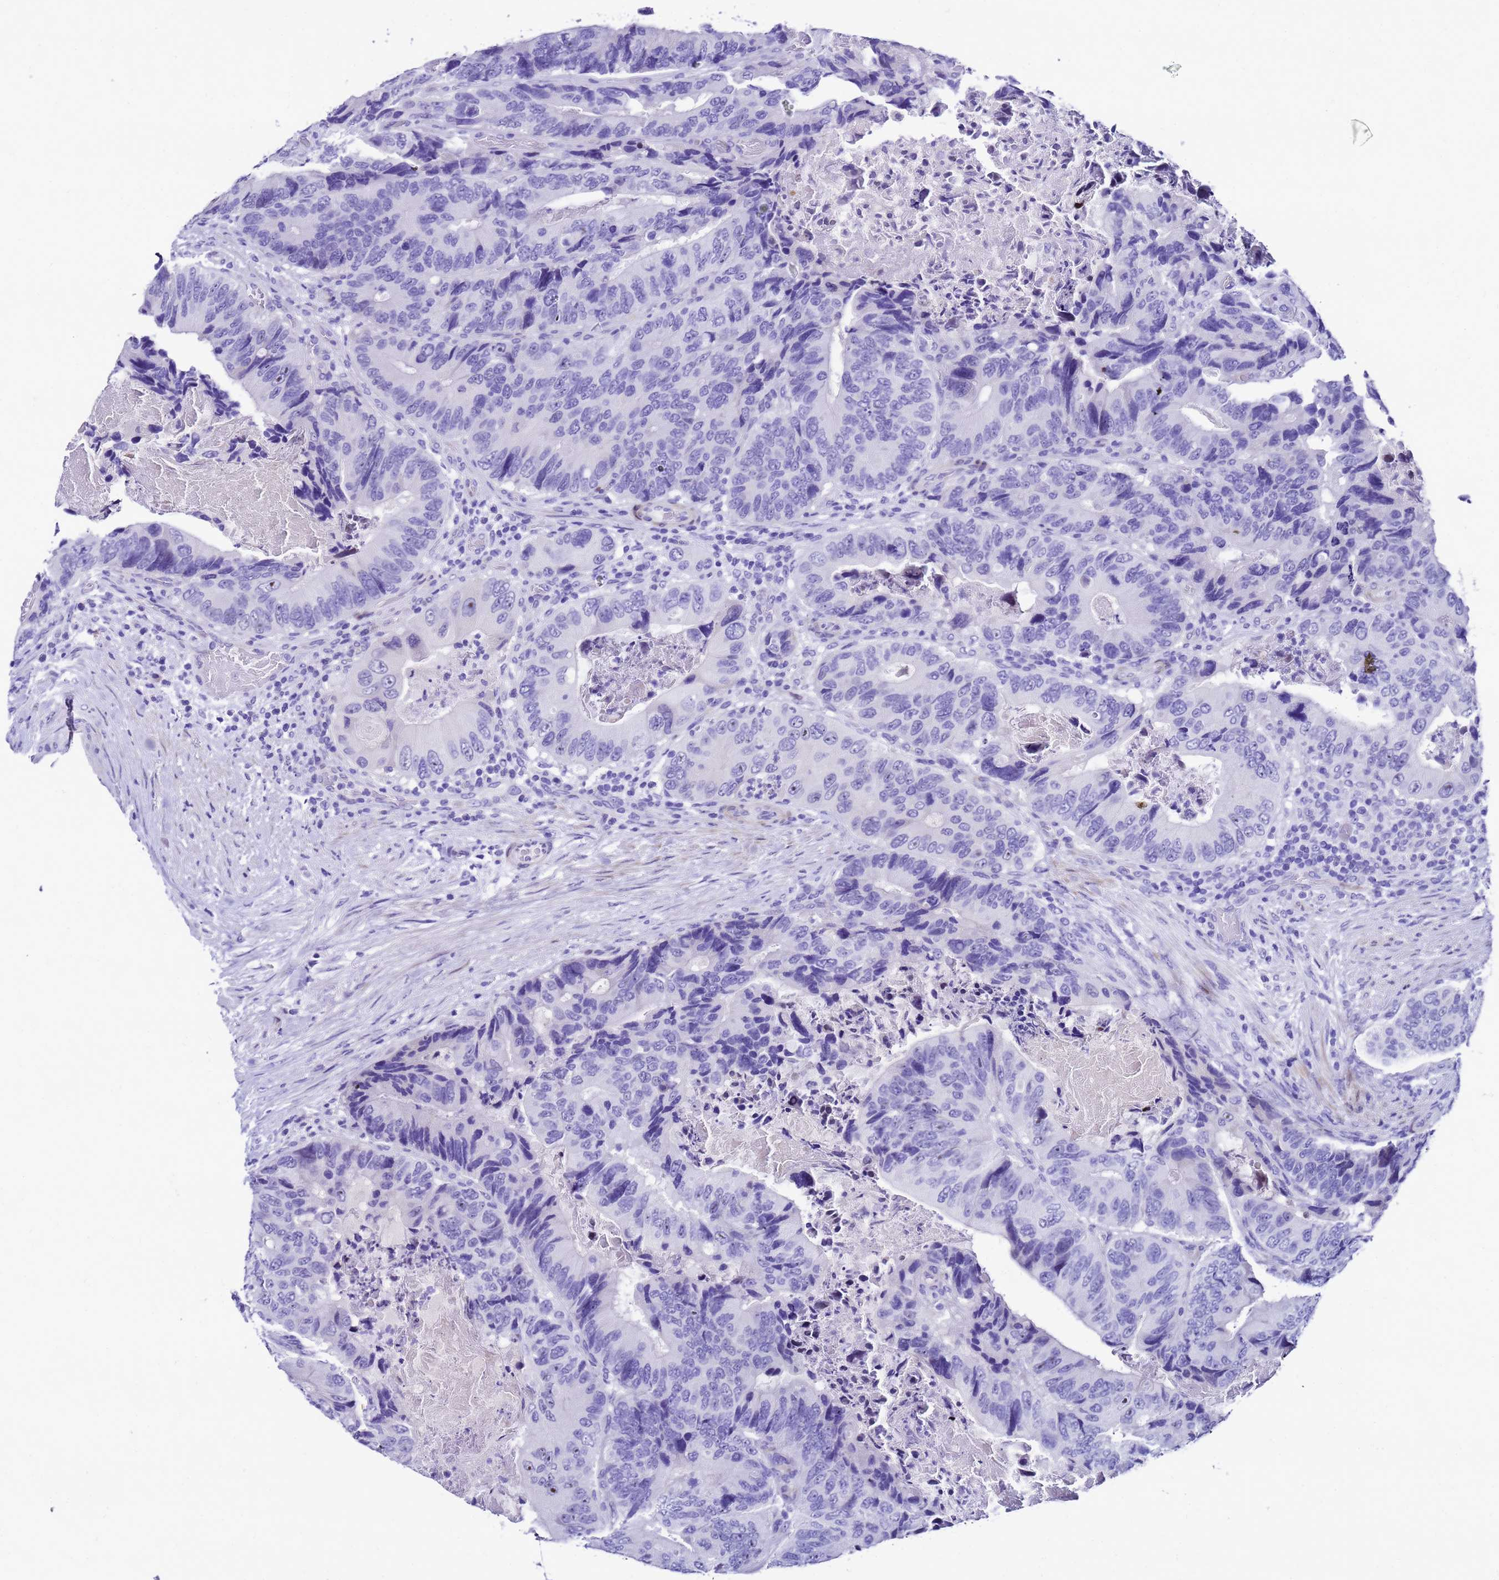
{"staining": {"intensity": "negative", "quantity": "none", "location": "none"}, "tissue": "colorectal cancer", "cell_type": "Tumor cells", "image_type": "cancer", "snomed": [{"axis": "morphology", "description": "Adenocarcinoma, NOS"}, {"axis": "topography", "description": "Colon"}], "caption": "The image exhibits no staining of tumor cells in colorectal cancer.", "gene": "UGT2B10", "patient": {"sex": "male", "age": 84}}